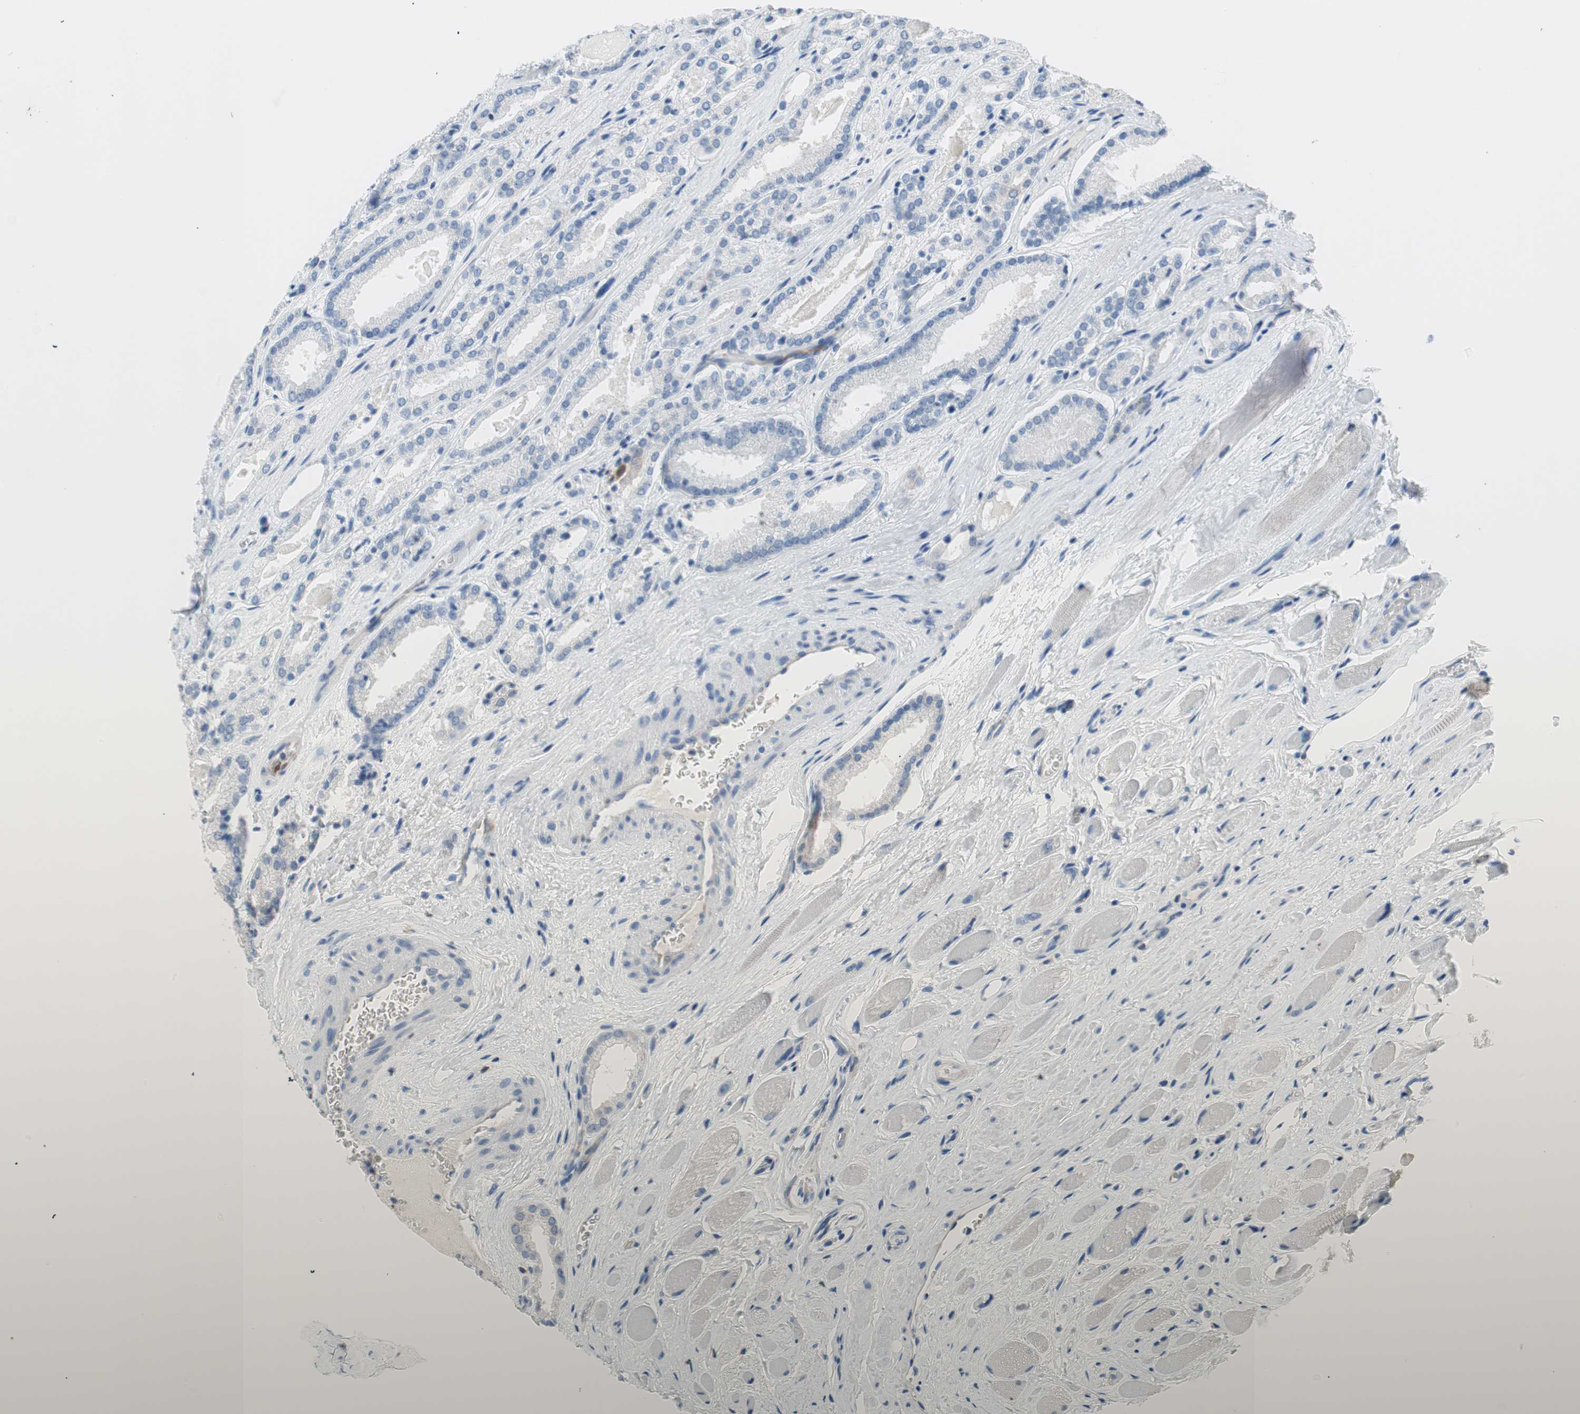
{"staining": {"intensity": "negative", "quantity": "none", "location": "none"}, "tissue": "prostate cancer", "cell_type": "Tumor cells", "image_type": "cancer", "snomed": [{"axis": "morphology", "description": "Adenocarcinoma, Low grade"}, {"axis": "topography", "description": "Prostate"}], "caption": "Adenocarcinoma (low-grade) (prostate) was stained to show a protein in brown. There is no significant positivity in tumor cells.", "gene": "GLUL", "patient": {"sex": "male", "age": 59}}